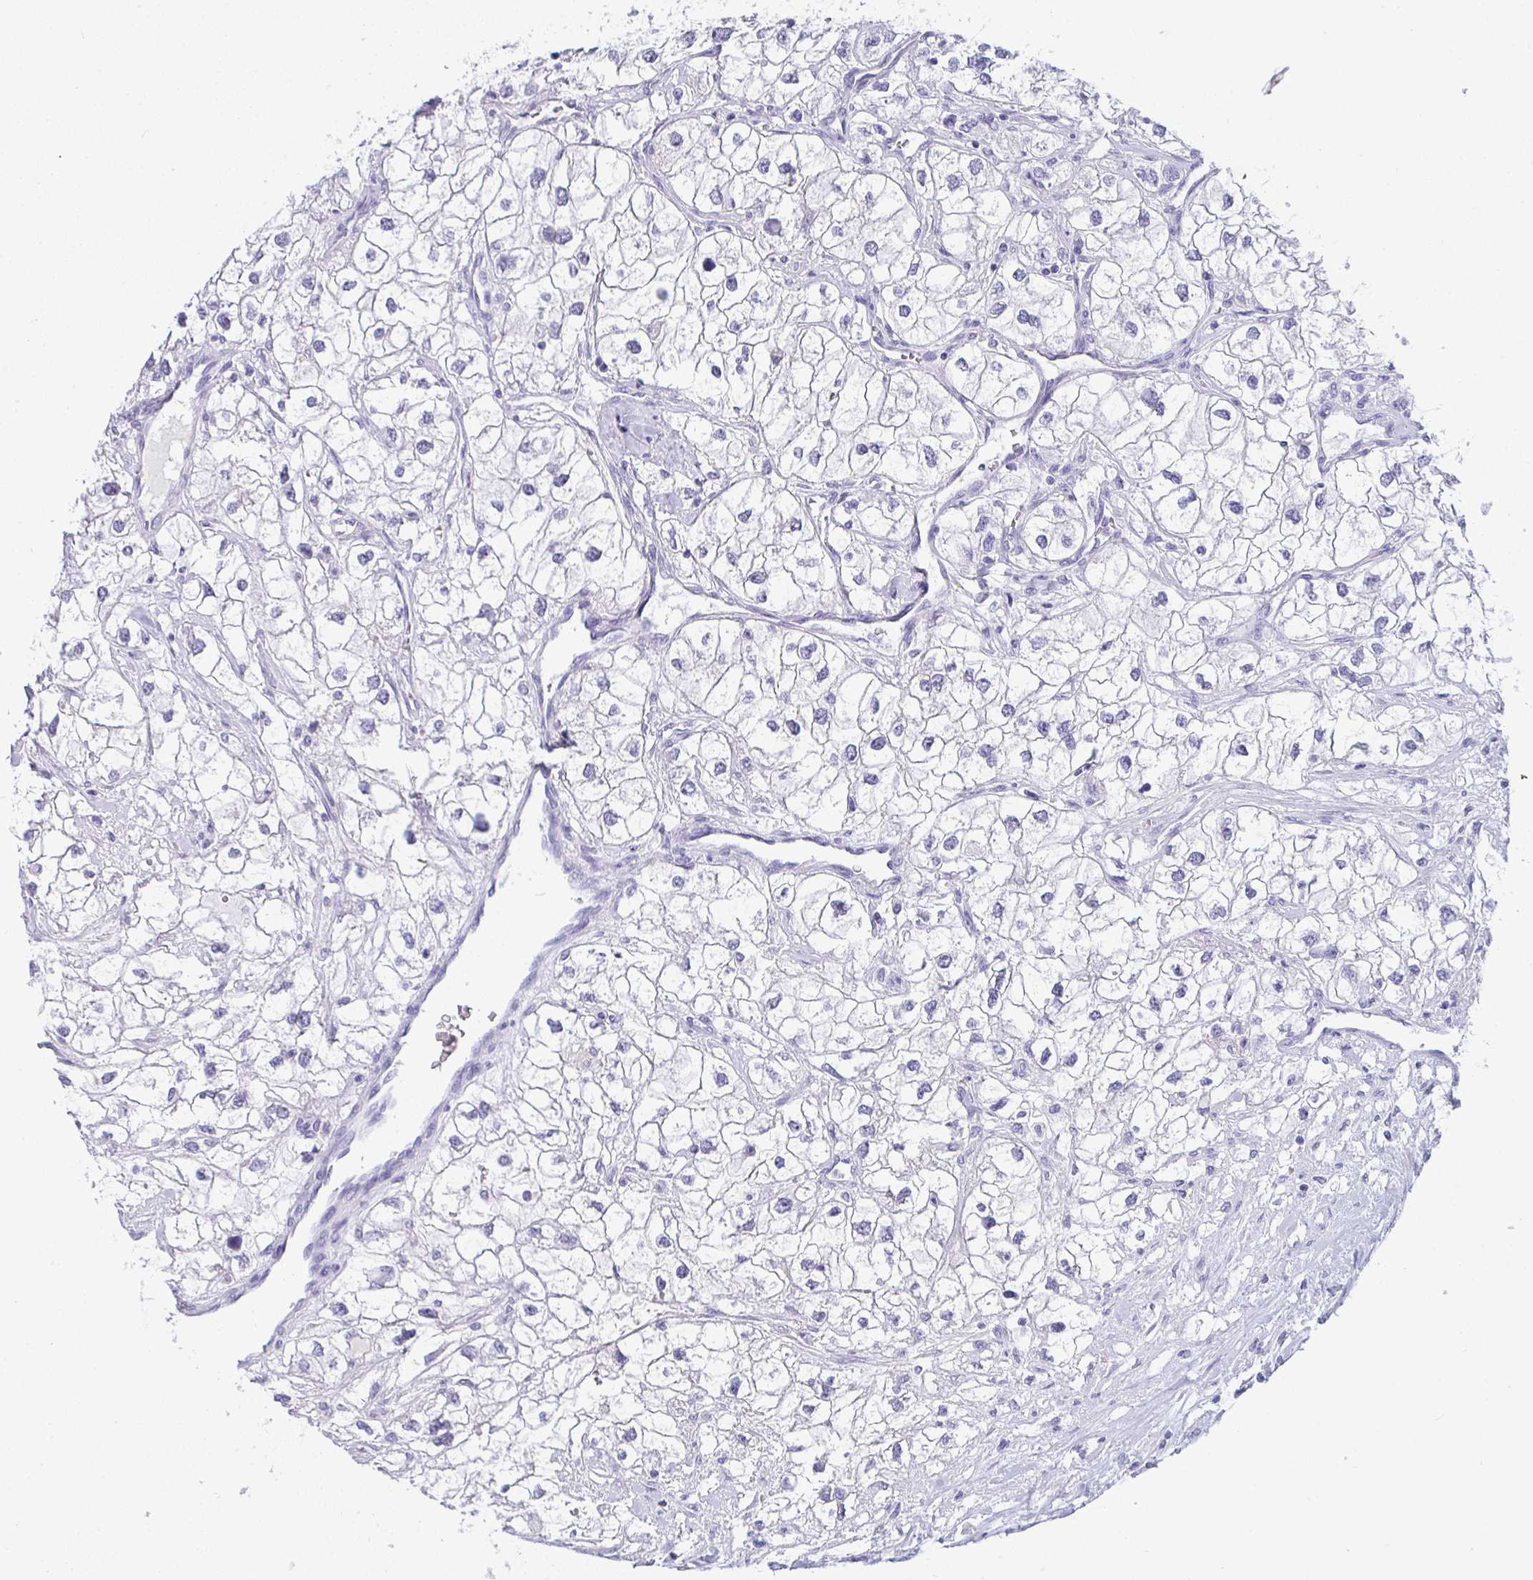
{"staining": {"intensity": "negative", "quantity": "none", "location": "none"}, "tissue": "renal cancer", "cell_type": "Tumor cells", "image_type": "cancer", "snomed": [{"axis": "morphology", "description": "Adenocarcinoma, NOS"}, {"axis": "topography", "description": "Kidney"}], "caption": "High power microscopy histopathology image of an IHC photomicrograph of renal cancer, revealing no significant staining in tumor cells.", "gene": "PRDM9", "patient": {"sex": "male", "age": 59}}